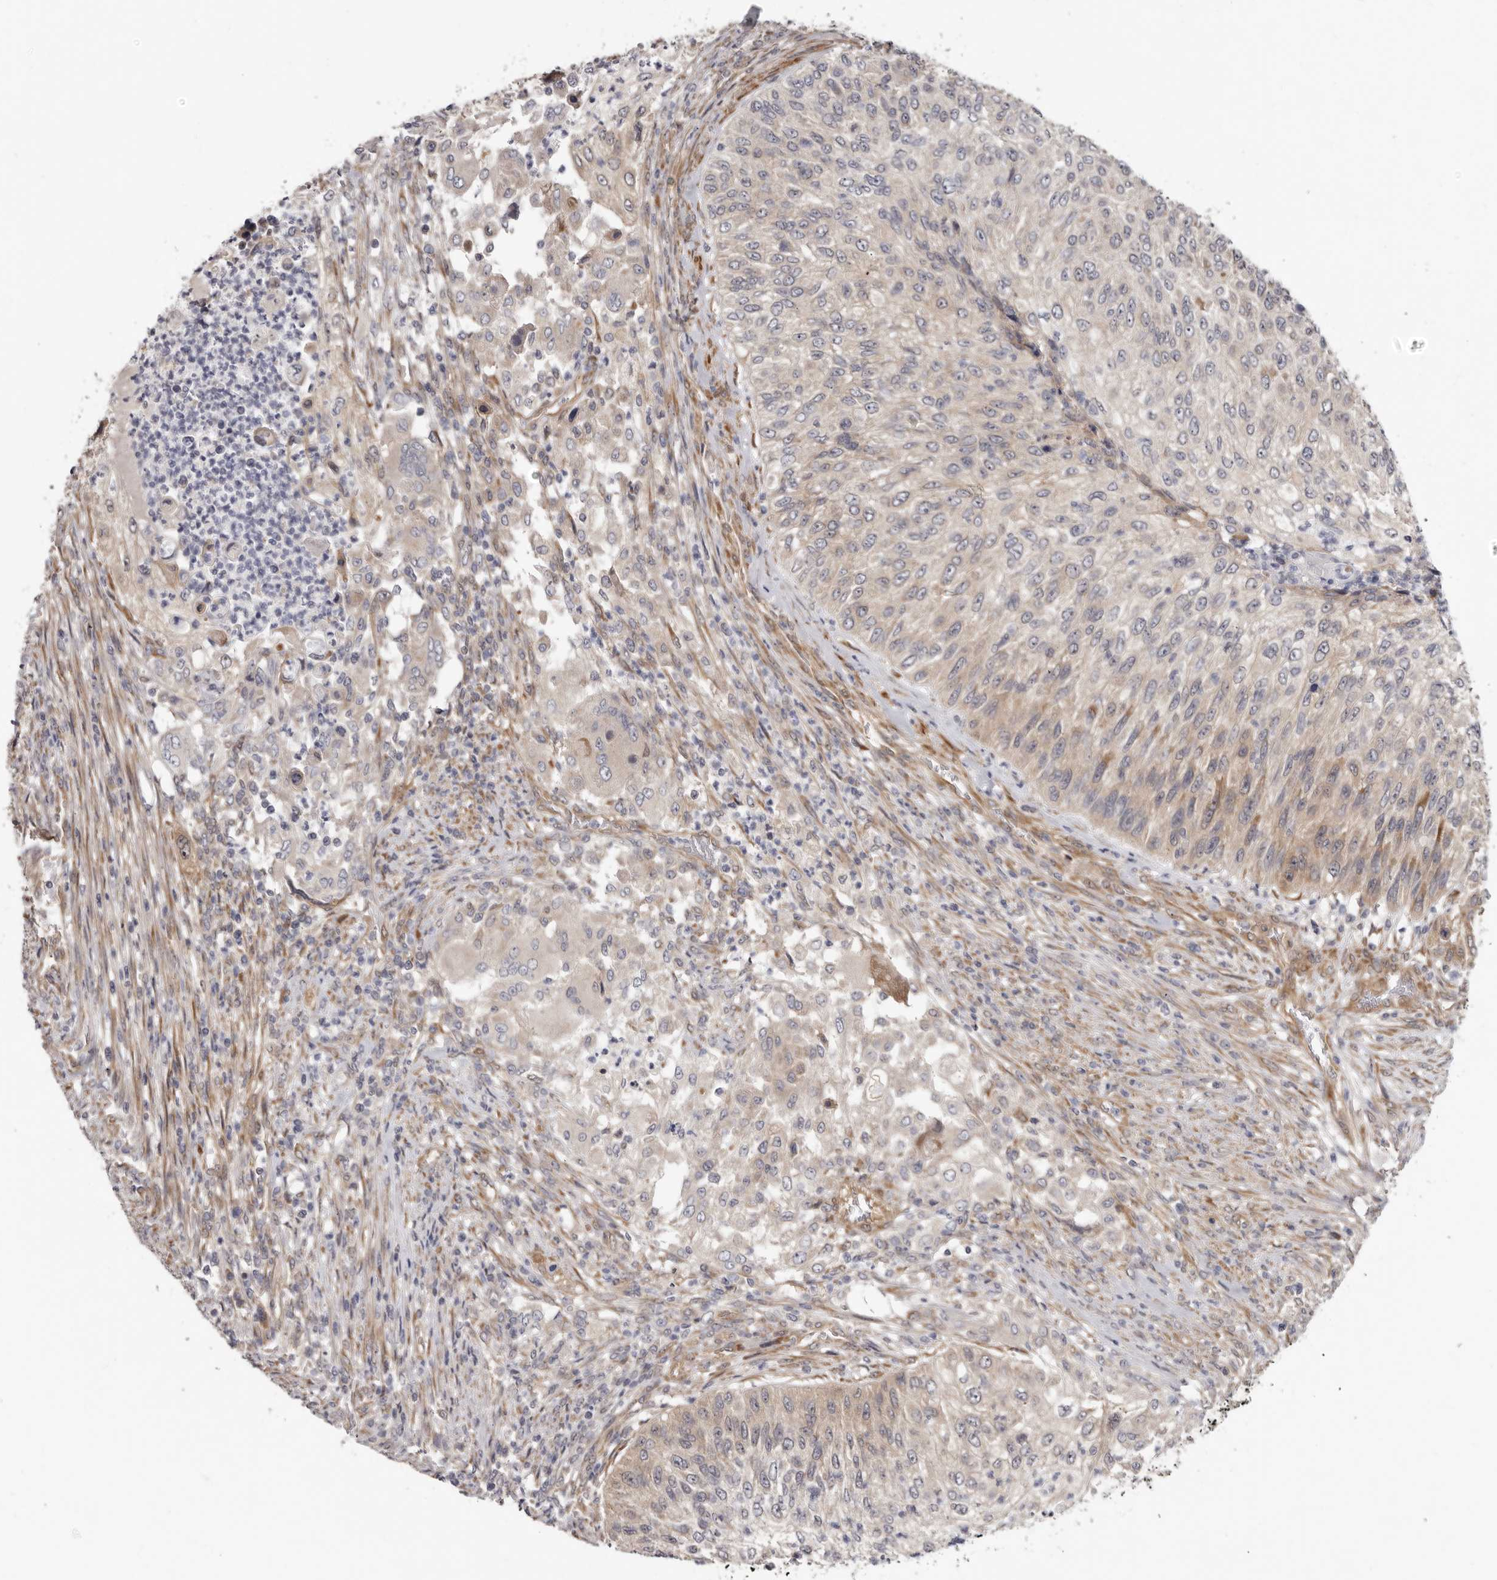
{"staining": {"intensity": "weak", "quantity": "25%-75%", "location": "cytoplasmic/membranous"}, "tissue": "urothelial cancer", "cell_type": "Tumor cells", "image_type": "cancer", "snomed": [{"axis": "morphology", "description": "Urothelial carcinoma, High grade"}, {"axis": "topography", "description": "Urinary bladder"}], "caption": "Protein staining of urothelial carcinoma (high-grade) tissue demonstrates weak cytoplasmic/membranous staining in about 25%-75% of tumor cells.", "gene": "SBDS", "patient": {"sex": "female", "age": 60}}